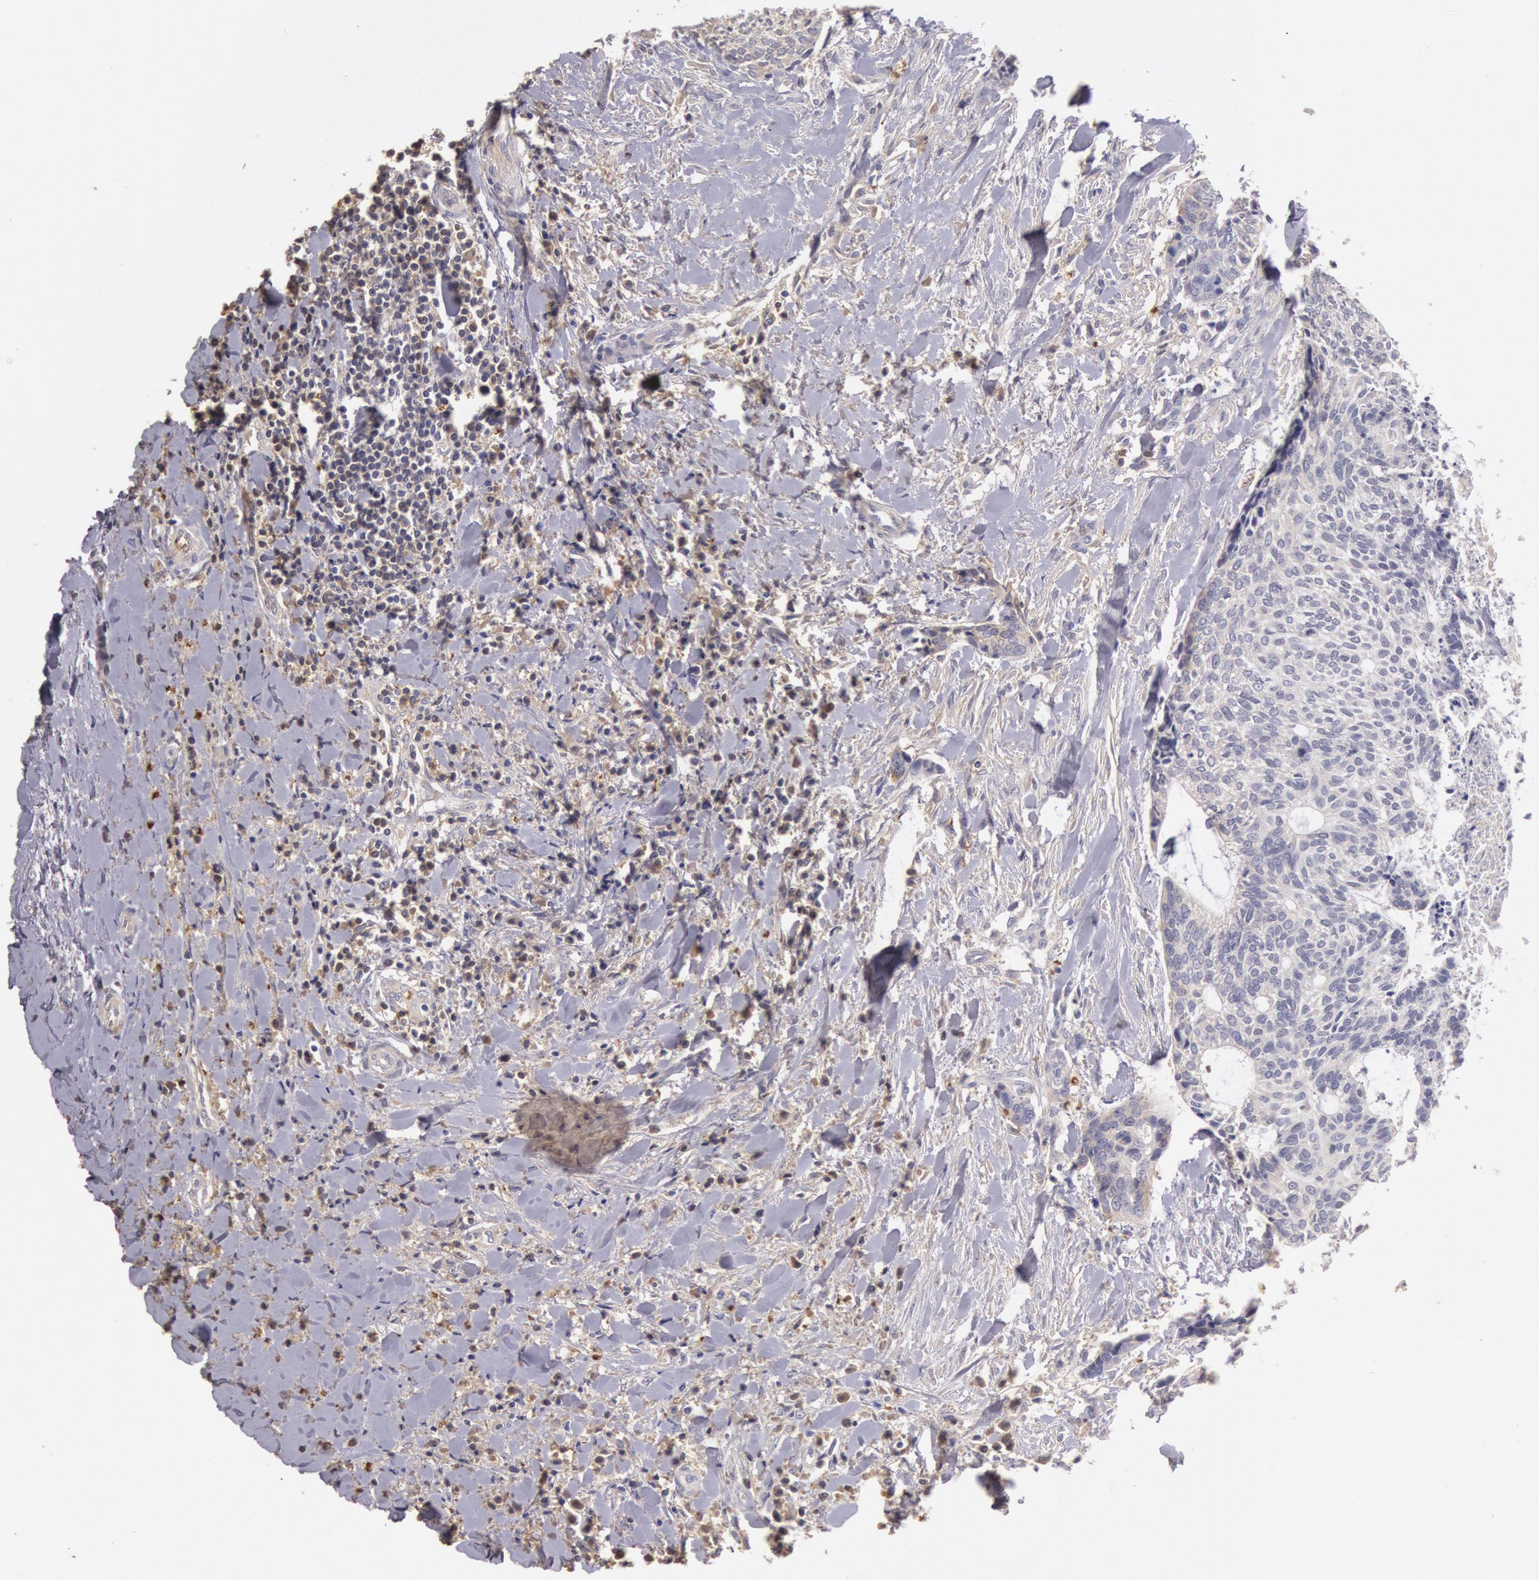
{"staining": {"intensity": "negative", "quantity": "none", "location": "none"}, "tissue": "head and neck cancer", "cell_type": "Tumor cells", "image_type": "cancer", "snomed": [{"axis": "morphology", "description": "Squamous cell carcinoma, NOS"}, {"axis": "topography", "description": "Salivary gland"}, {"axis": "topography", "description": "Head-Neck"}], "caption": "This is an immunohistochemistry micrograph of human head and neck cancer. There is no expression in tumor cells.", "gene": "C1R", "patient": {"sex": "male", "age": 70}}